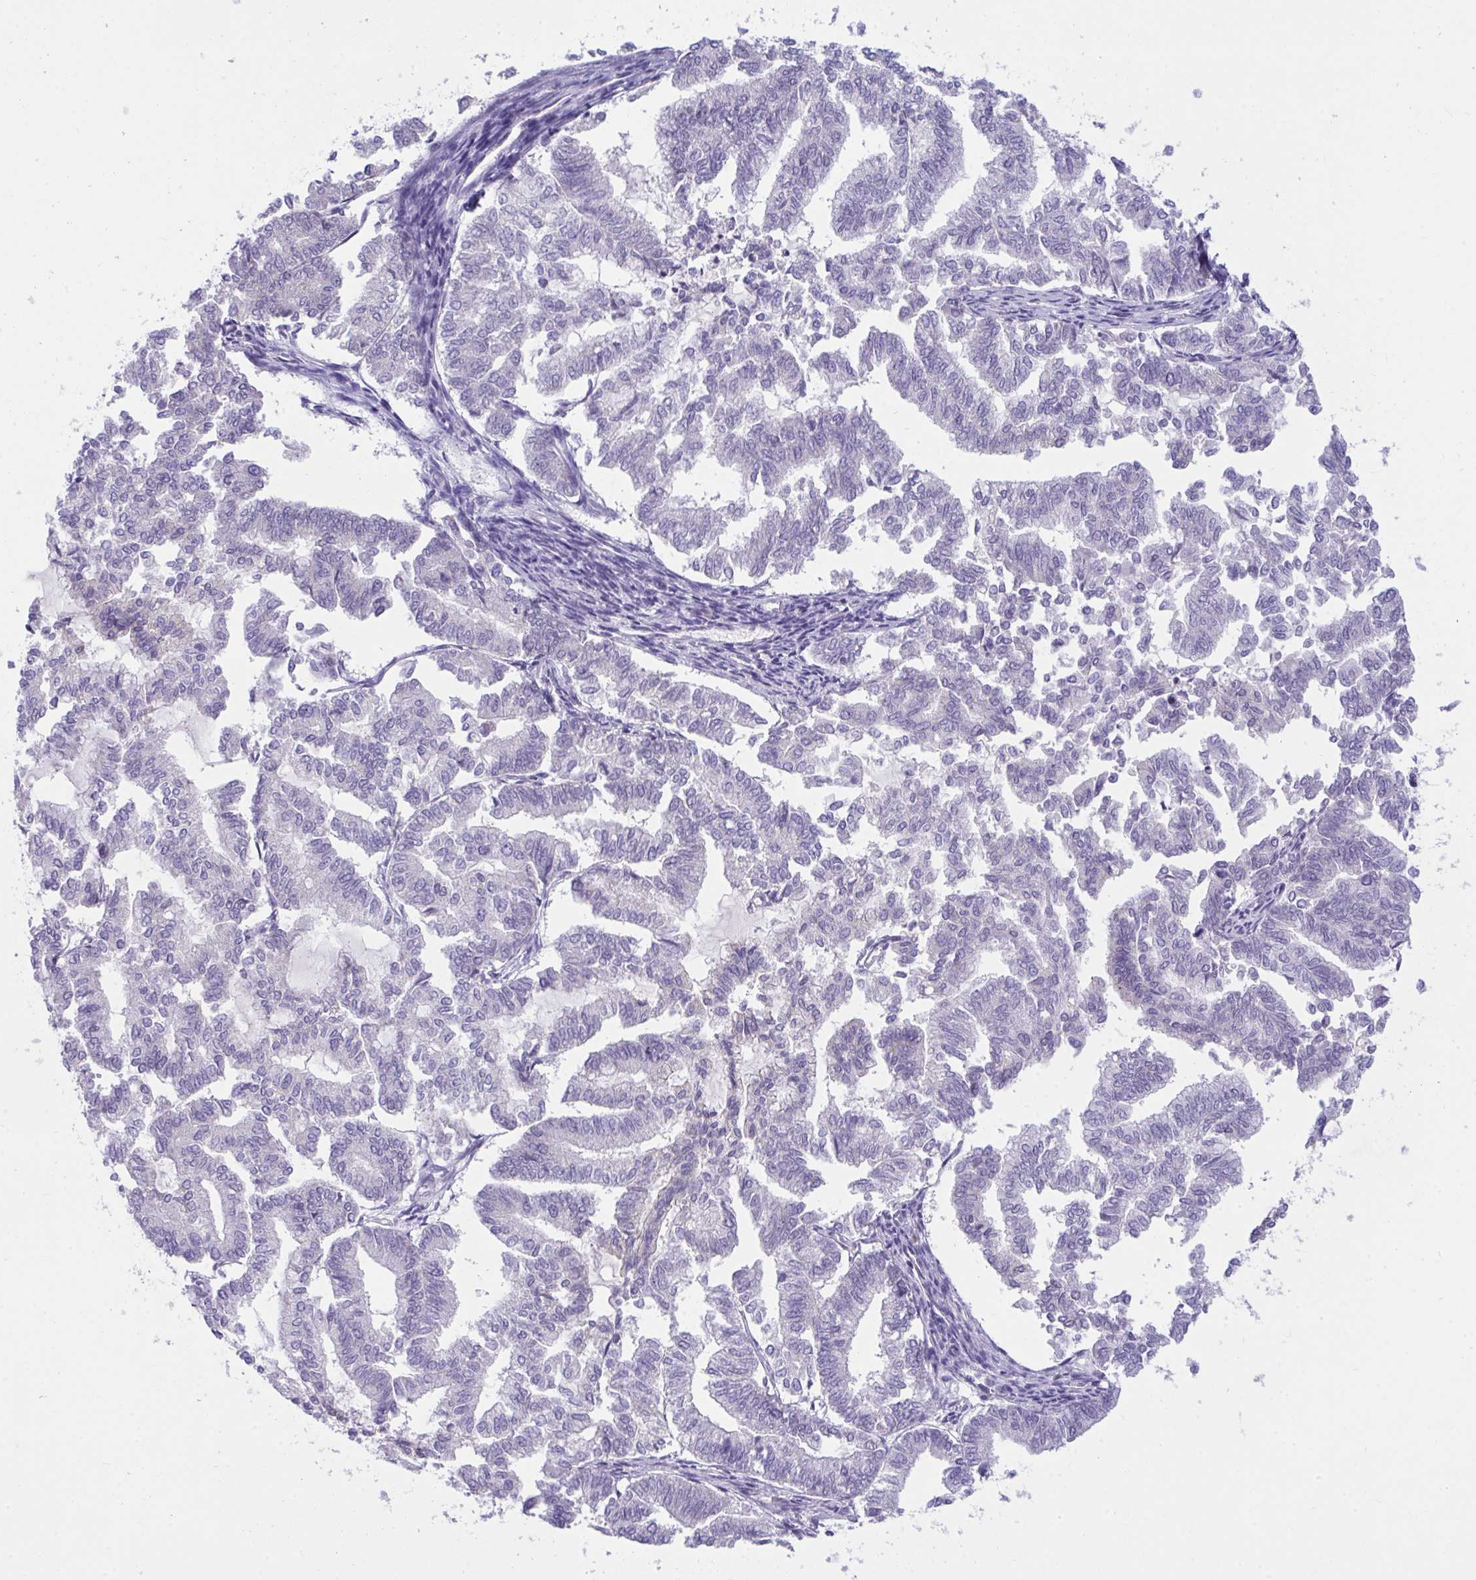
{"staining": {"intensity": "negative", "quantity": "none", "location": "none"}, "tissue": "endometrial cancer", "cell_type": "Tumor cells", "image_type": "cancer", "snomed": [{"axis": "morphology", "description": "Adenocarcinoma, NOS"}, {"axis": "topography", "description": "Endometrium"}], "caption": "This is an immunohistochemistry (IHC) image of human adenocarcinoma (endometrial). There is no staining in tumor cells.", "gene": "PLA2G12B", "patient": {"sex": "female", "age": 79}}